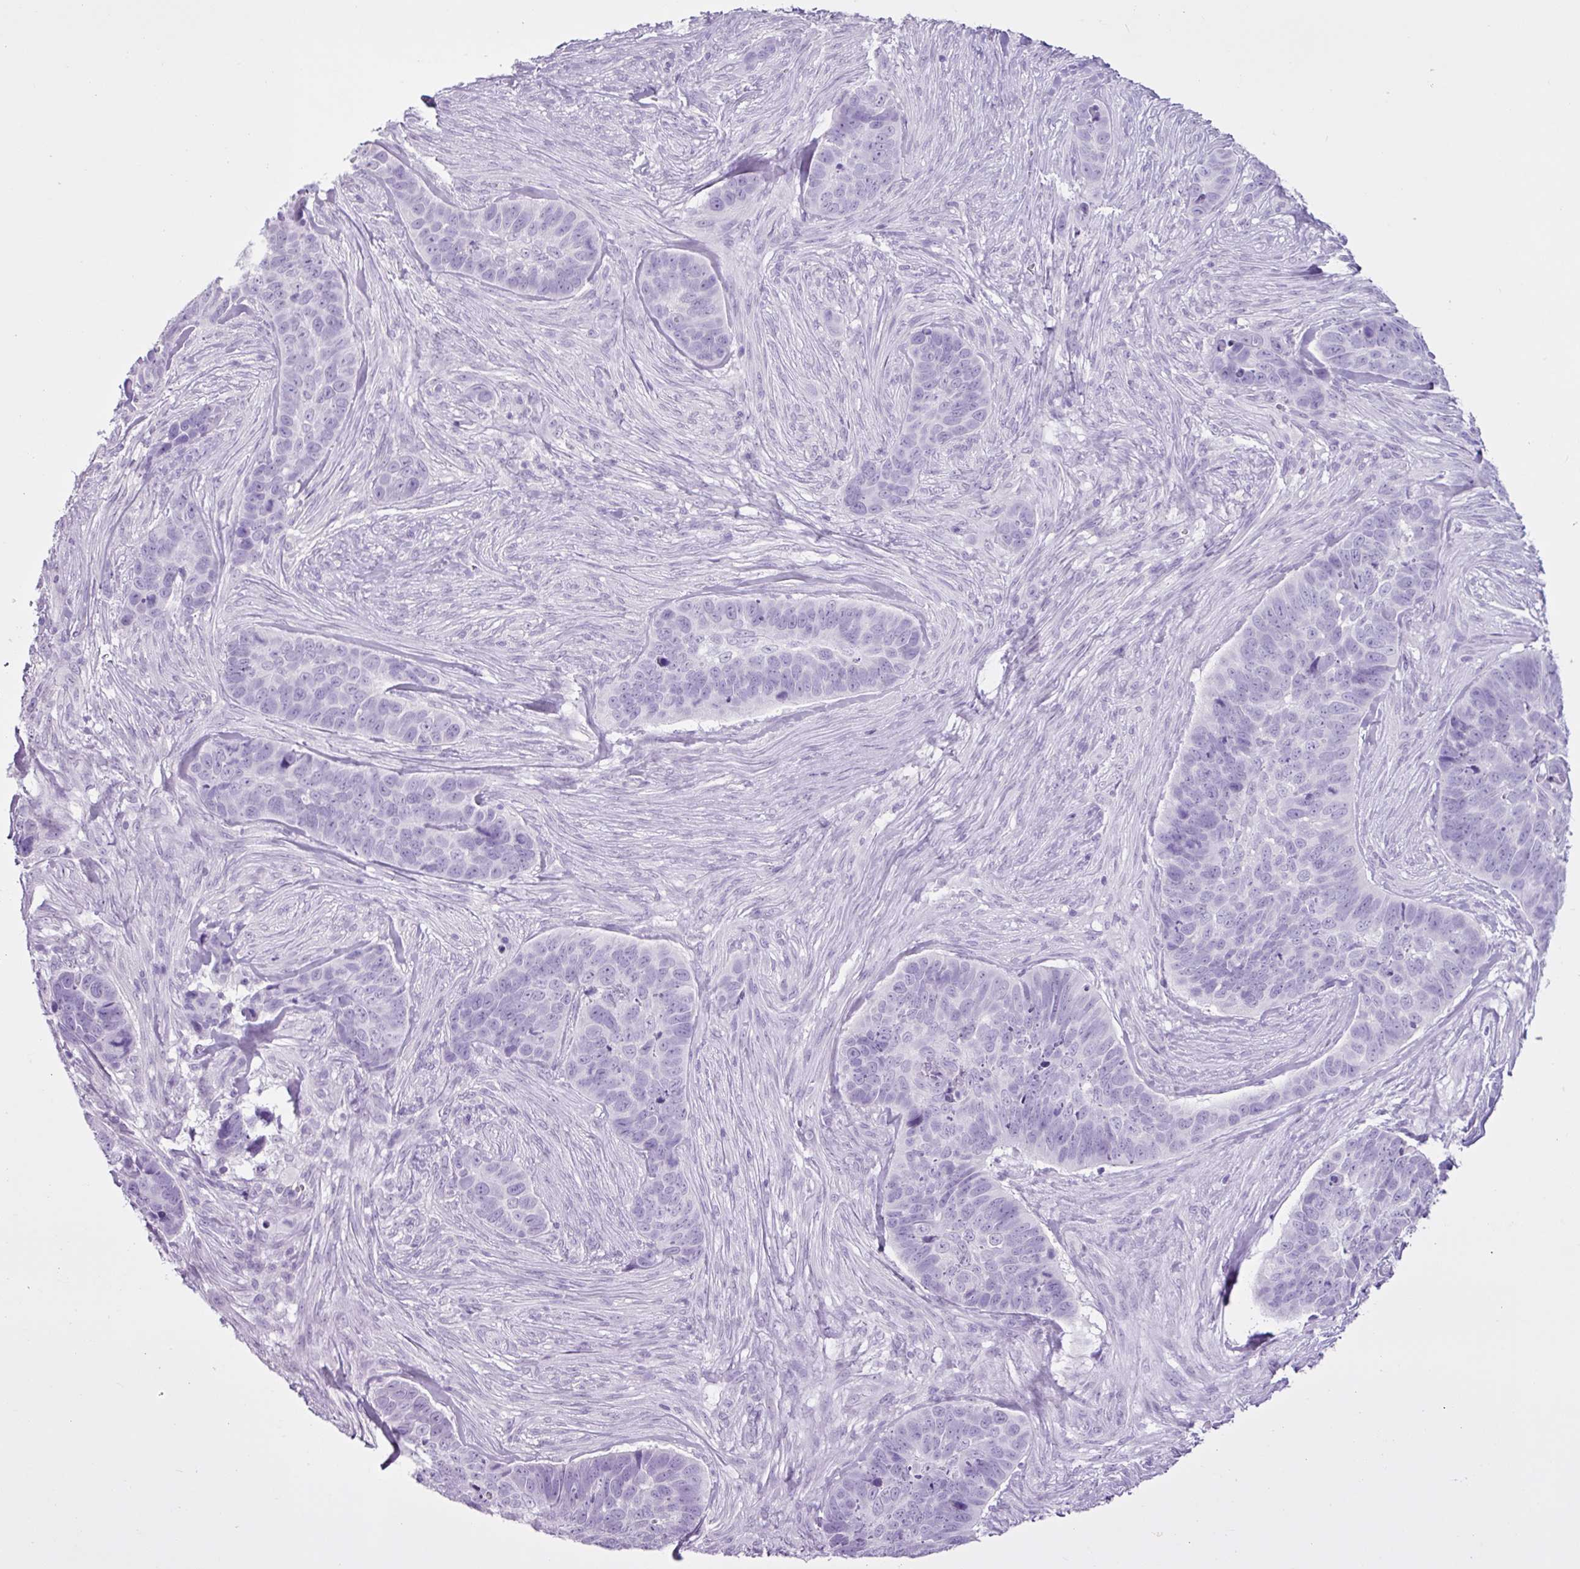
{"staining": {"intensity": "negative", "quantity": "none", "location": "none"}, "tissue": "skin cancer", "cell_type": "Tumor cells", "image_type": "cancer", "snomed": [{"axis": "morphology", "description": "Basal cell carcinoma"}, {"axis": "topography", "description": "Skin"}], "caption": "Protein analysis of basal cell carcinoma (skin) displays no significant positivity in tumor cells.", "gene": "PGR", "patient": {"sex": "female", "age": 82}}